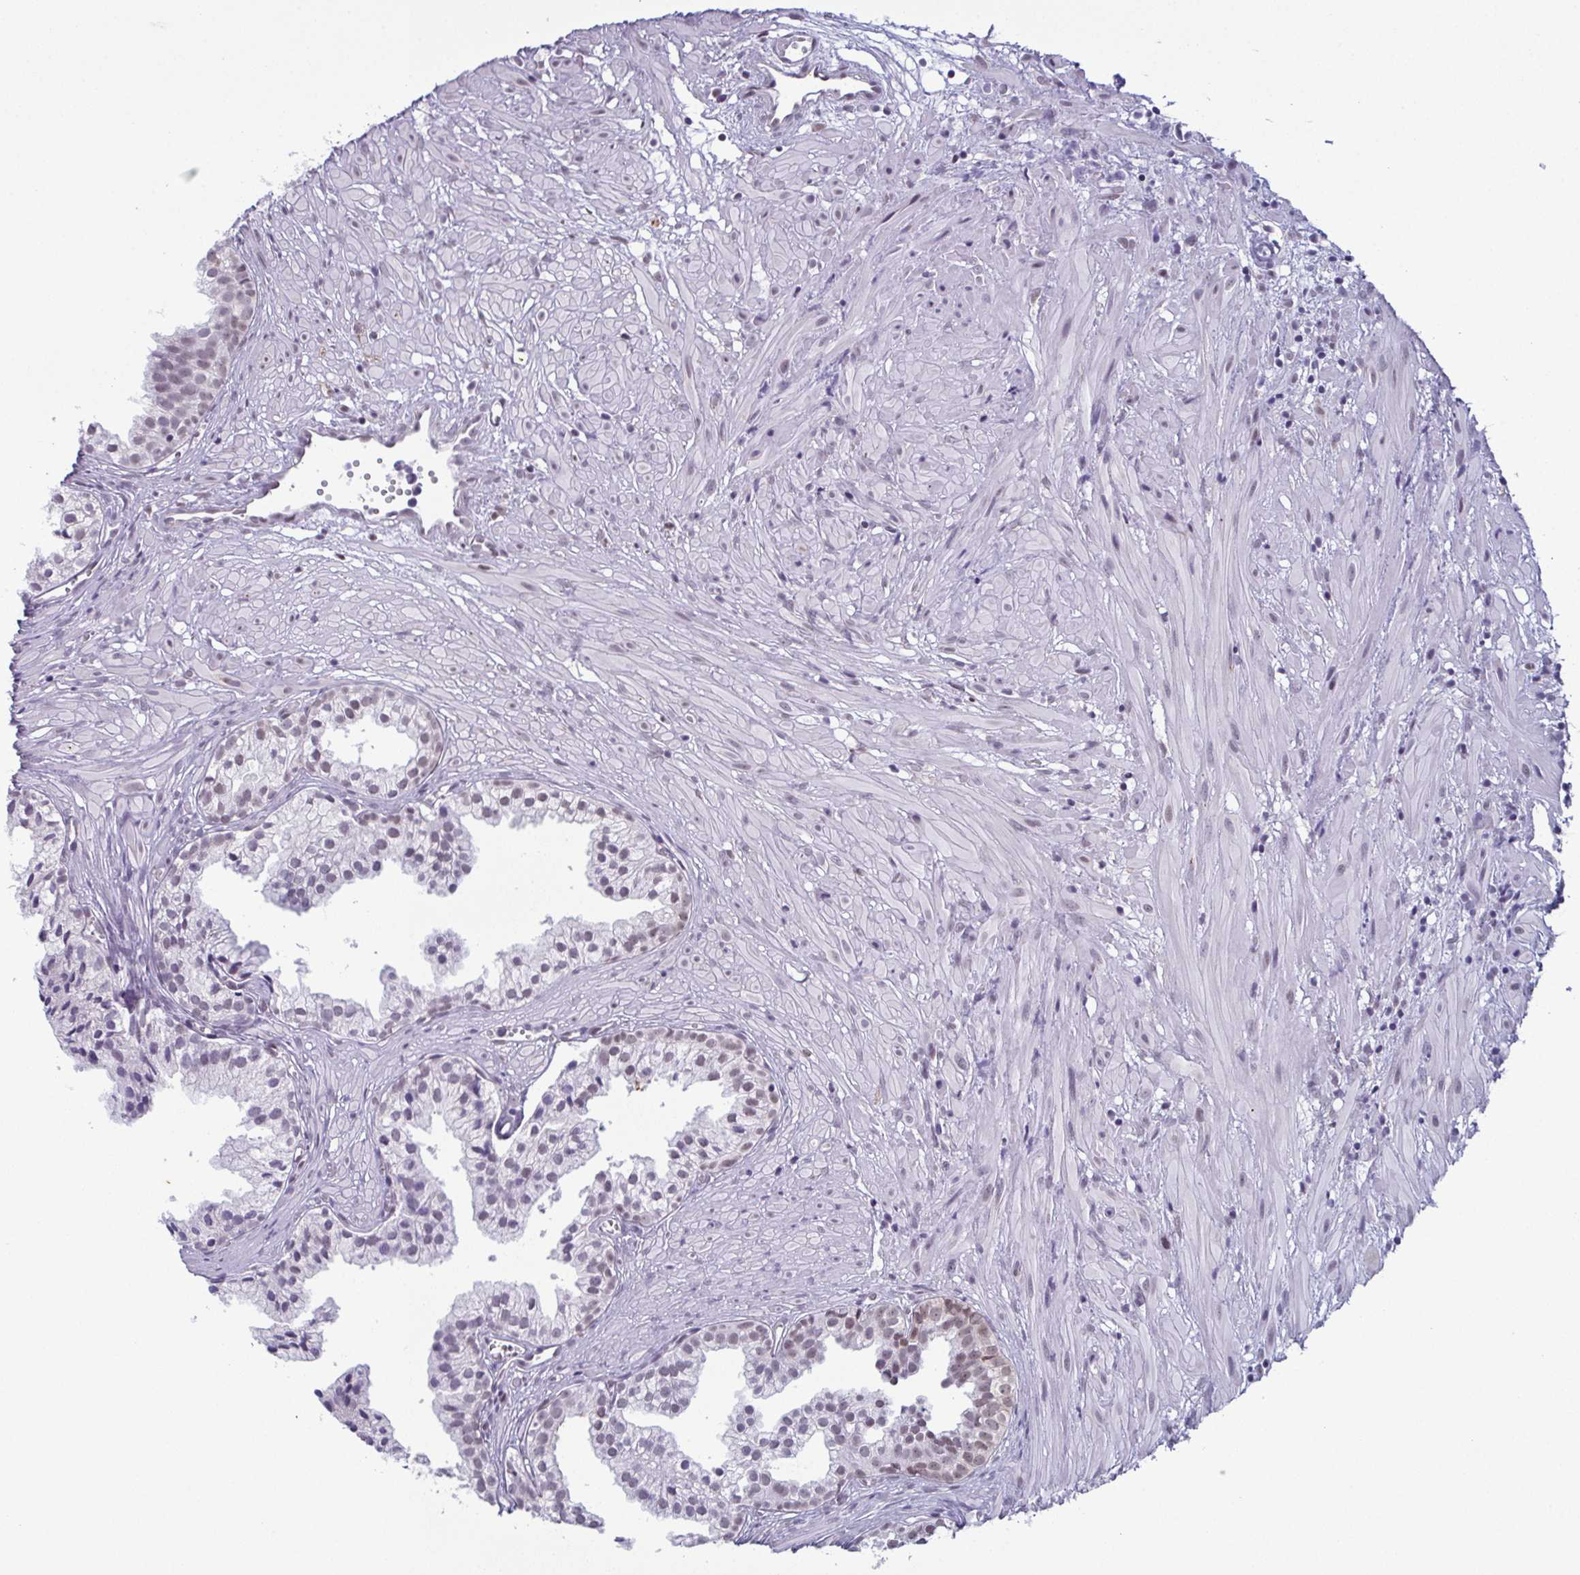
{"staining": {"intensity": "weak", "quantity": "<25%", "location": "nuclear"}, "tissue": "prostate cancer", "cell_type": "Tumor cells", "image_type": "cancer", "snomed": [{"axis": "morphology", "description": "Adenocarcinoma, High grade"}, {"axis": "topography", "description": "Prostate"}], "caption": "Prostate adenocarcinoma (high-grade) was stained to show a protein in brown. There is no significant positivity in tumor cells.", "gene": "RBM7", "patient": {"sex": "male", "age": 58}}